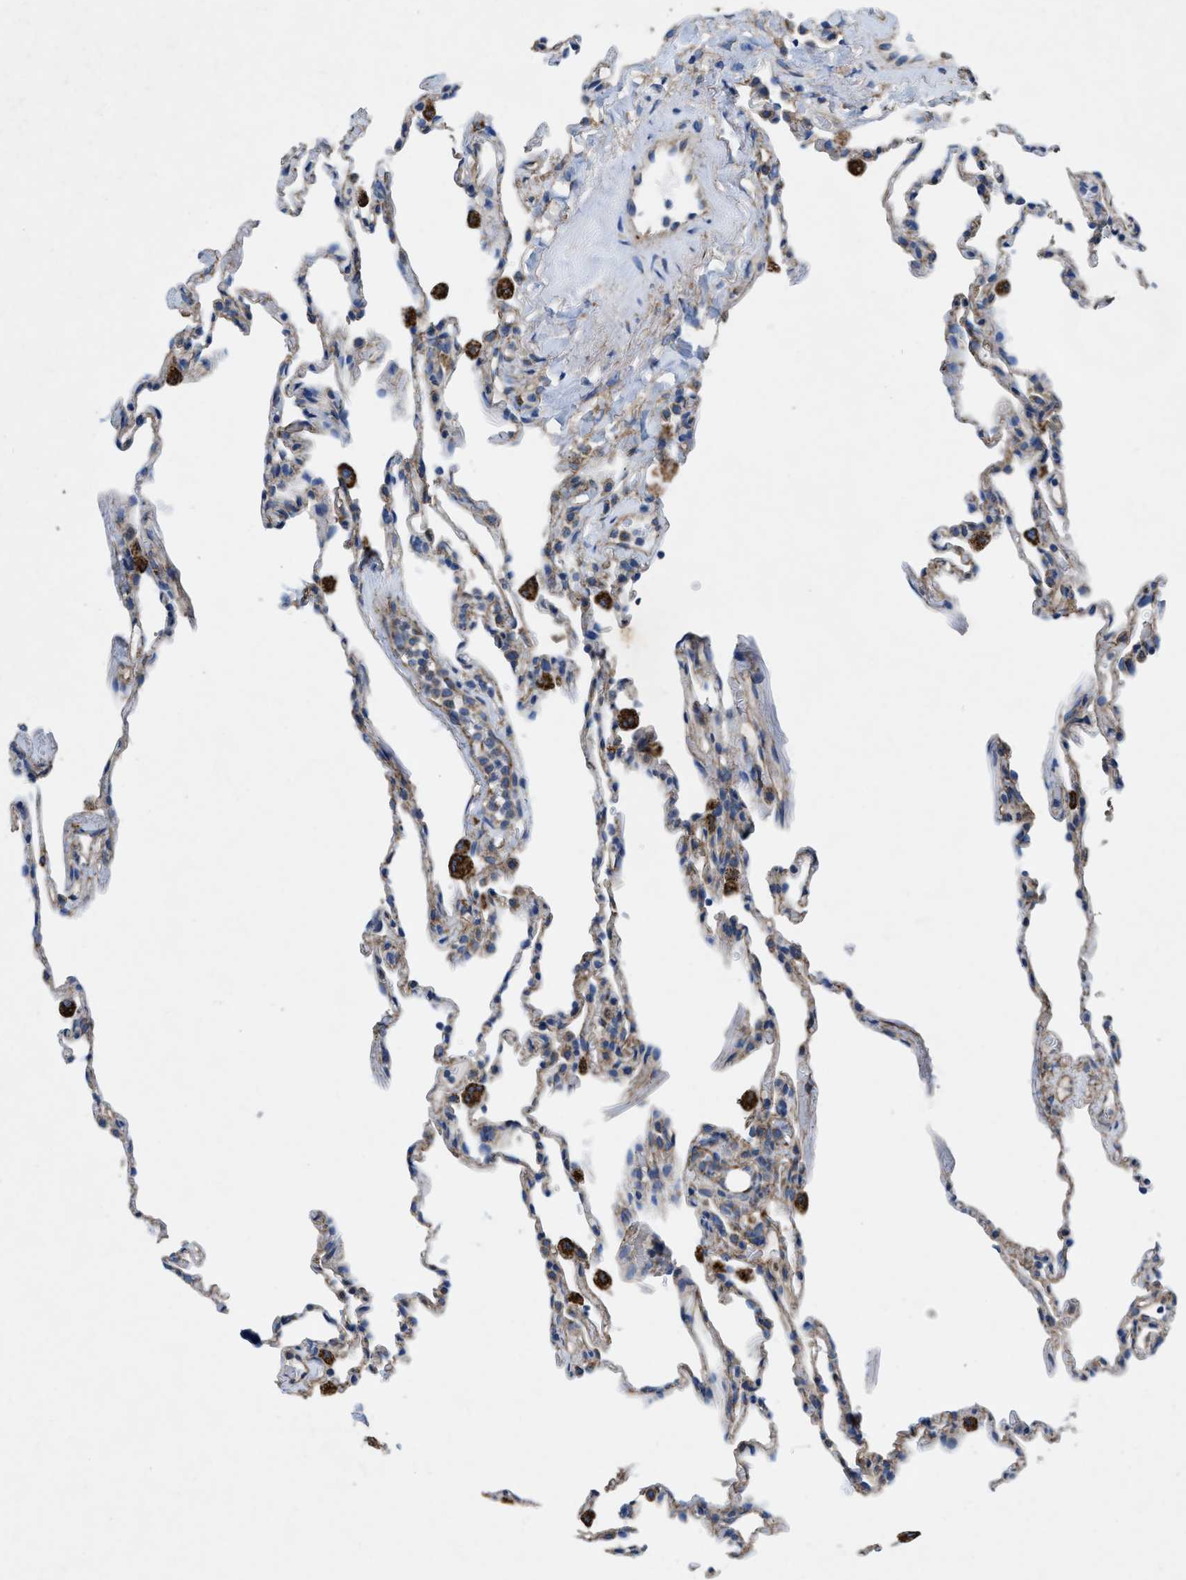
{"staining": {"intensity": "moderate", "quantity": "<25%", "location": "cytoplasmic/membranous"}, "tissue": "lung", "cell_type": "Alveolar cells", "image_type": "normal", "snomed": [{"axis": "morphology", "description": "Normal tissue, NOS"}, {"axis": "topography", "description": "Lung"}], "caption": "The micrograph demonstrates a brown stain indicating the presence of a protein in the cytoplasmic/membranous of alveolar cells in lung.", "gene": "DOLPP1", "patient": {"sex": "male", "age": 59}}